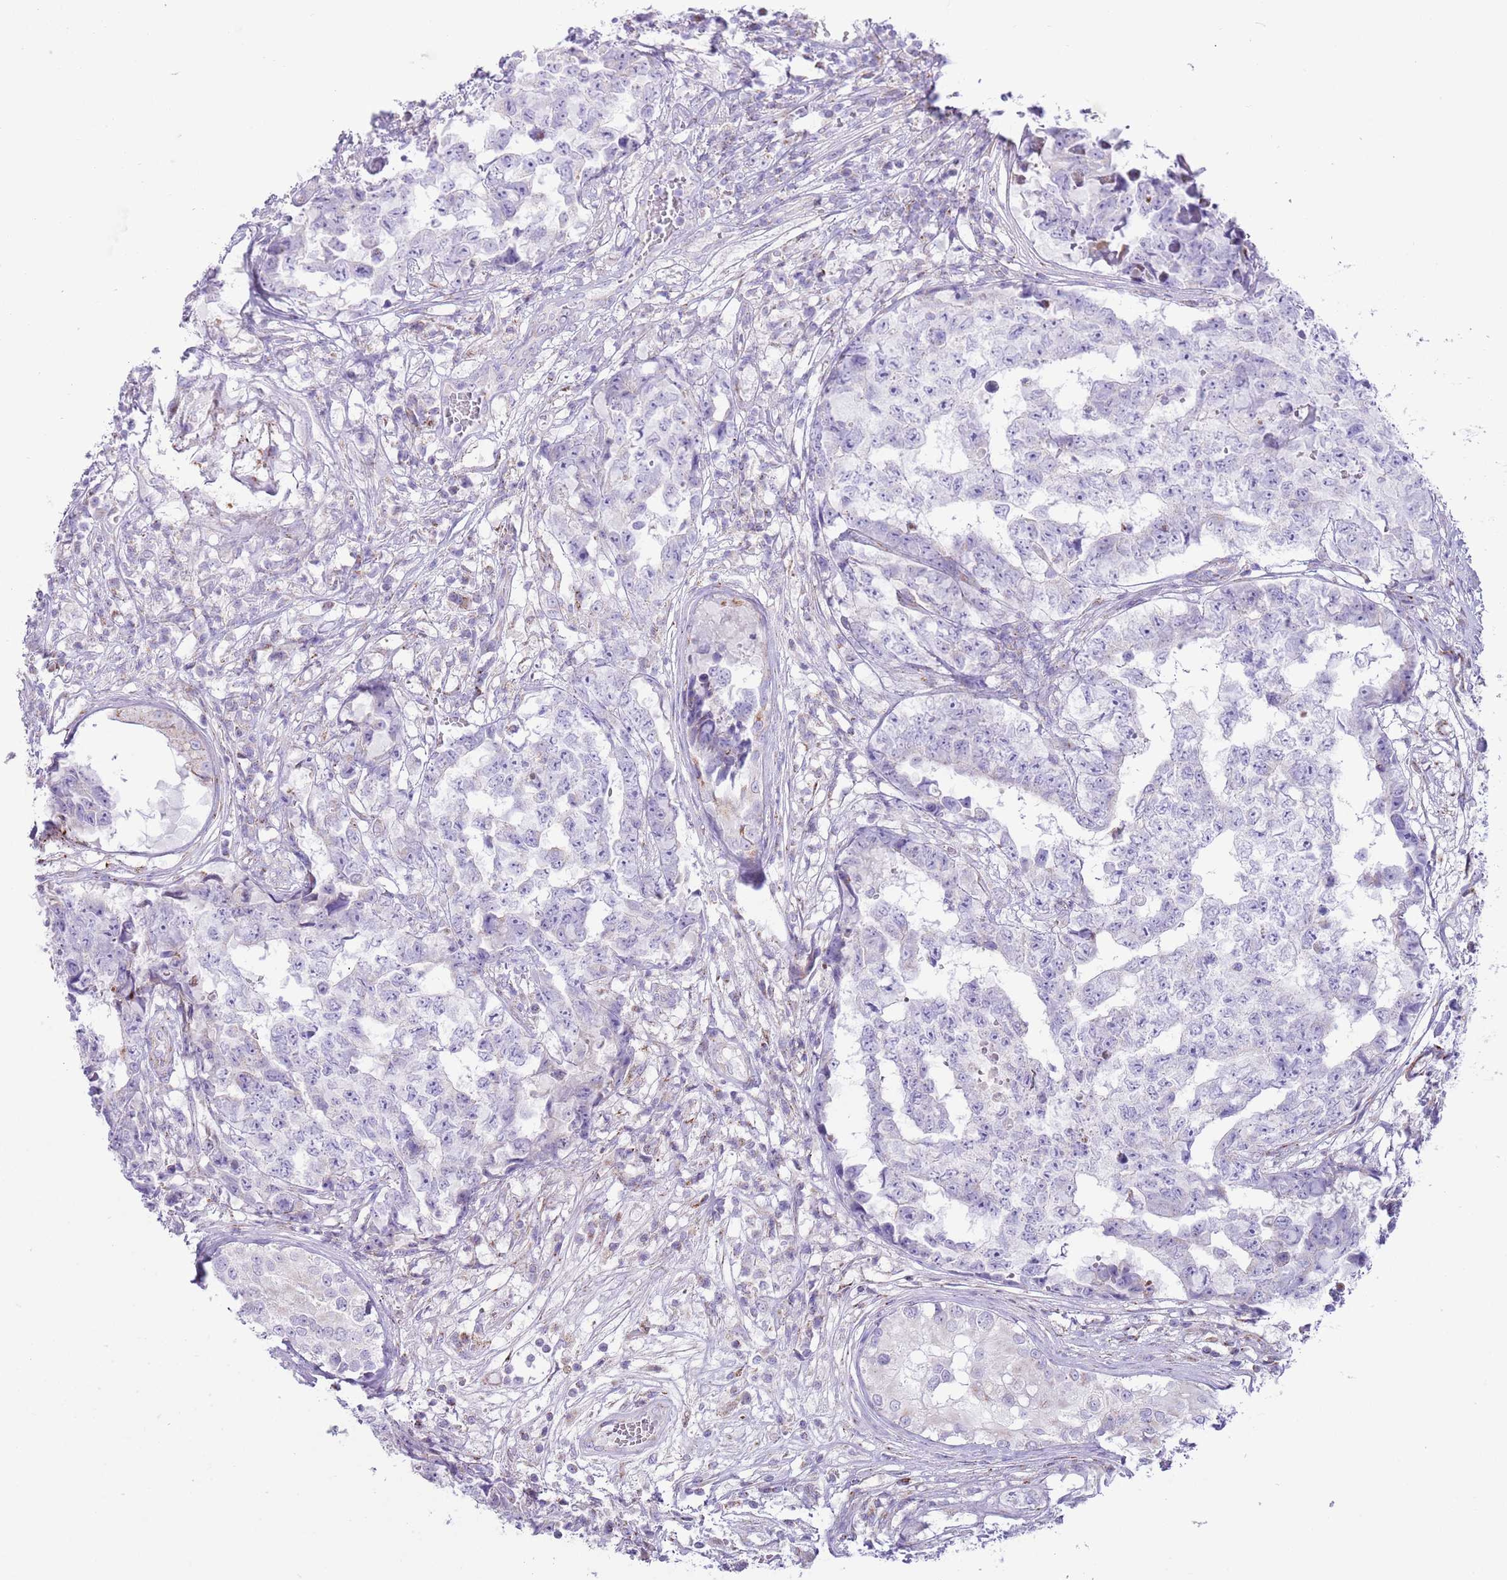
{"staining": {"intensity": "negative", "quantity": "none", "location": "none"}, "tissue": "testis cancer", "cell_type": "Tumor cells", "image_type": "cancer", "snomed": [{"axis": "morphology", "description": "Carcinoma, Embryonal, NOS"}, {"axis": "topography", "description": "Testis"}], "caption": "Histopathology image shows no protein staining in tumor cells of testis cancer tissue.", "gene": "ATP6V1B1", "patient": {"sex": "male", "age": 25}}